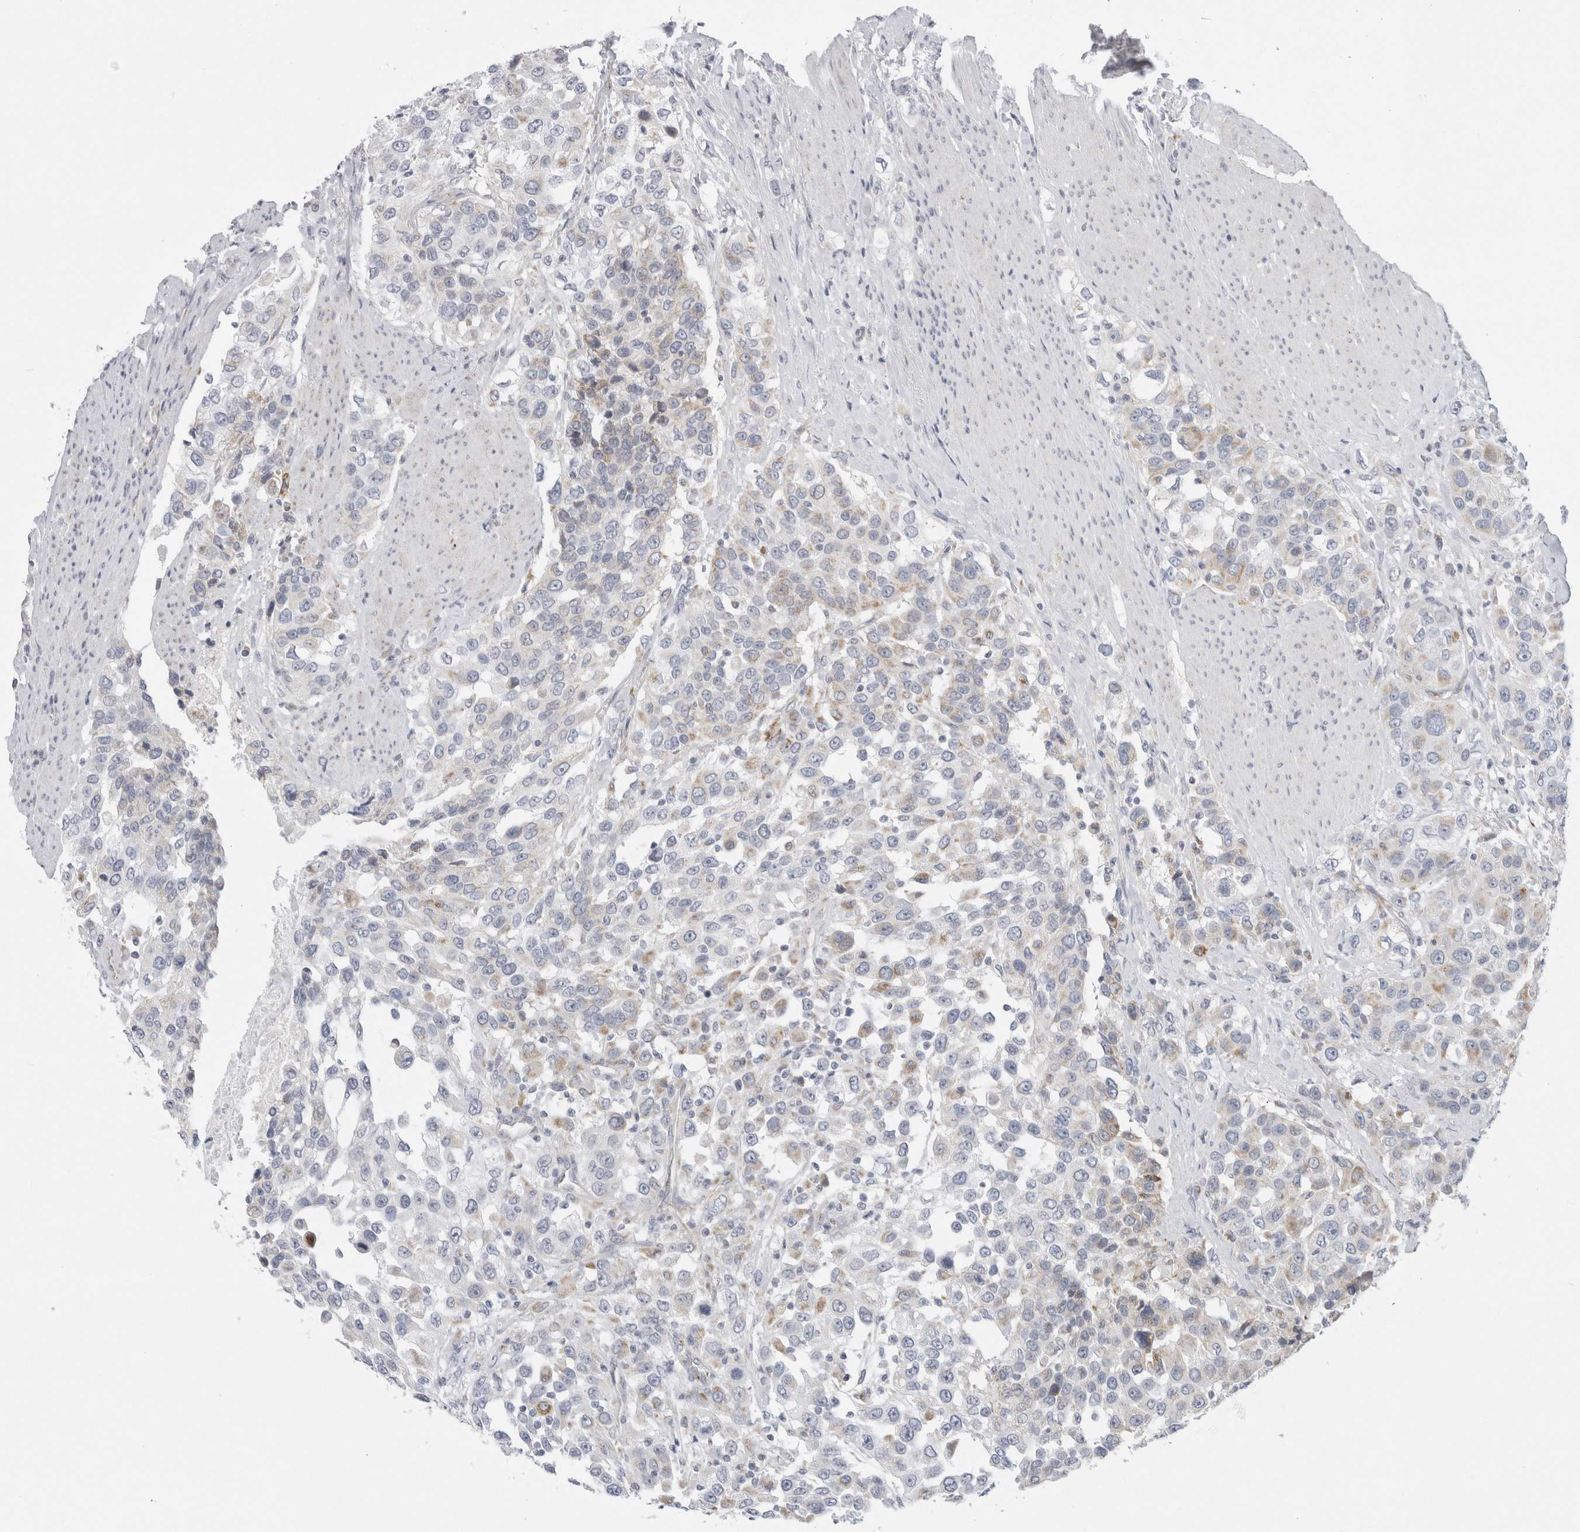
{"staining": {"intensity": "moderate", "quantity": "25%-75%", "location": "cytoplasmic/membranous"}, "tissue": "urothelial cancer", "cell_type": "Tumor cells", "image_type": "cancer", "snomed": [{"axis": "morphology", "description": "Urothelial carcinoma, High grade"}, {"axis": "topography", "description": "Urinary bladder"}], "caption": "Moderate cytoplasmic/membranous staining for a protein is seen in about 25%-75% of tumor cells of urothelial cancer using IHC.", "gene": "FAHD1", "patient": {"sex": "female", "age": 80}}